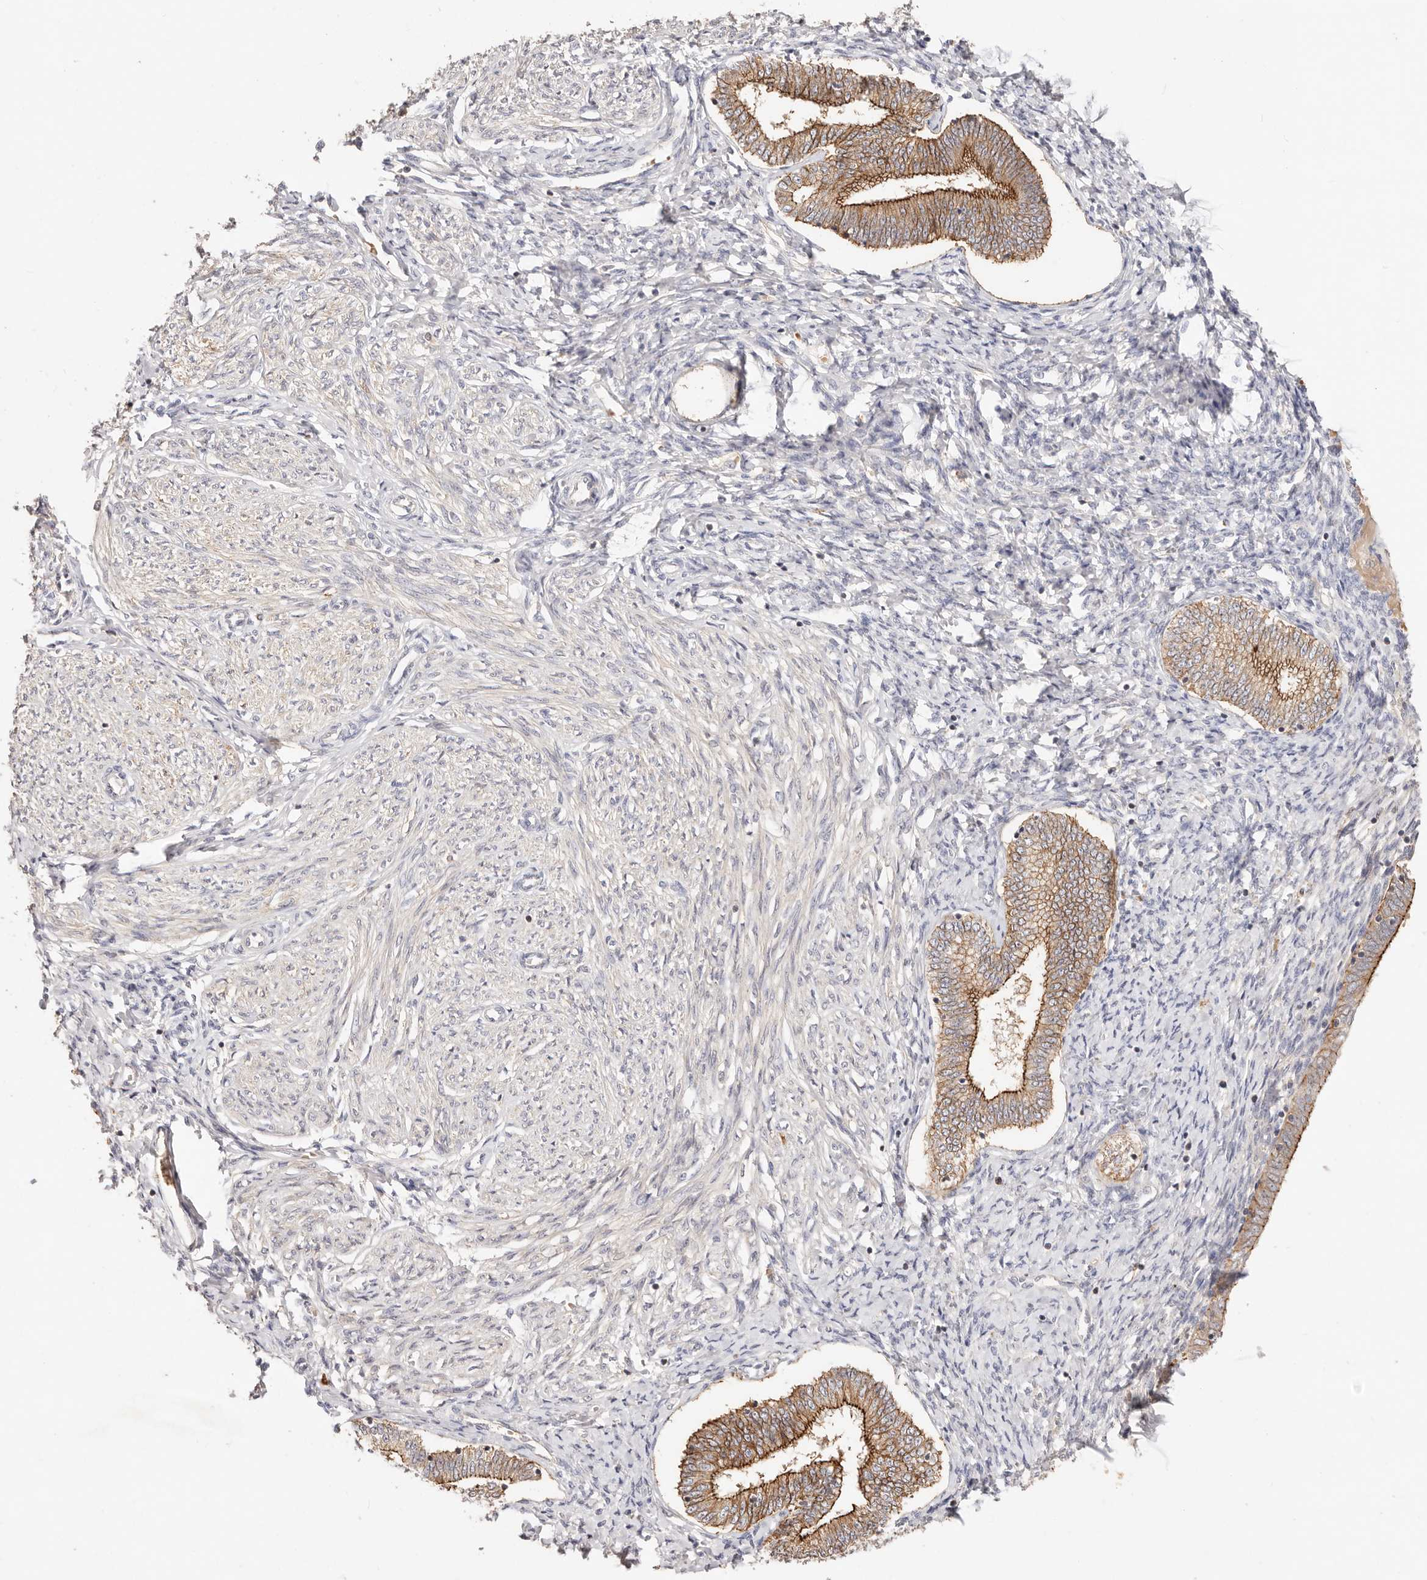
{"staining": {"intensity": "negative", "quantity": "none", "location": "none"}, "tissue": "endometrium", "cell_type": "Cells in endometrial stroma", "image_type": "normal", "snomed": [{"axis": "morphology", "description": "Normal tissue, NOS"}, {"axis": "topography", "description": "Endometrium"}], "caption": "DAB (3,3'-diaminobenzidine) immunohistochemical staining of normal human endometrium reveals no significant staining in cells in endometrial stroma. Nuclei are stained in blue.", "gene": "CXADR", "patient": {"sex": "female", "age": 72}}